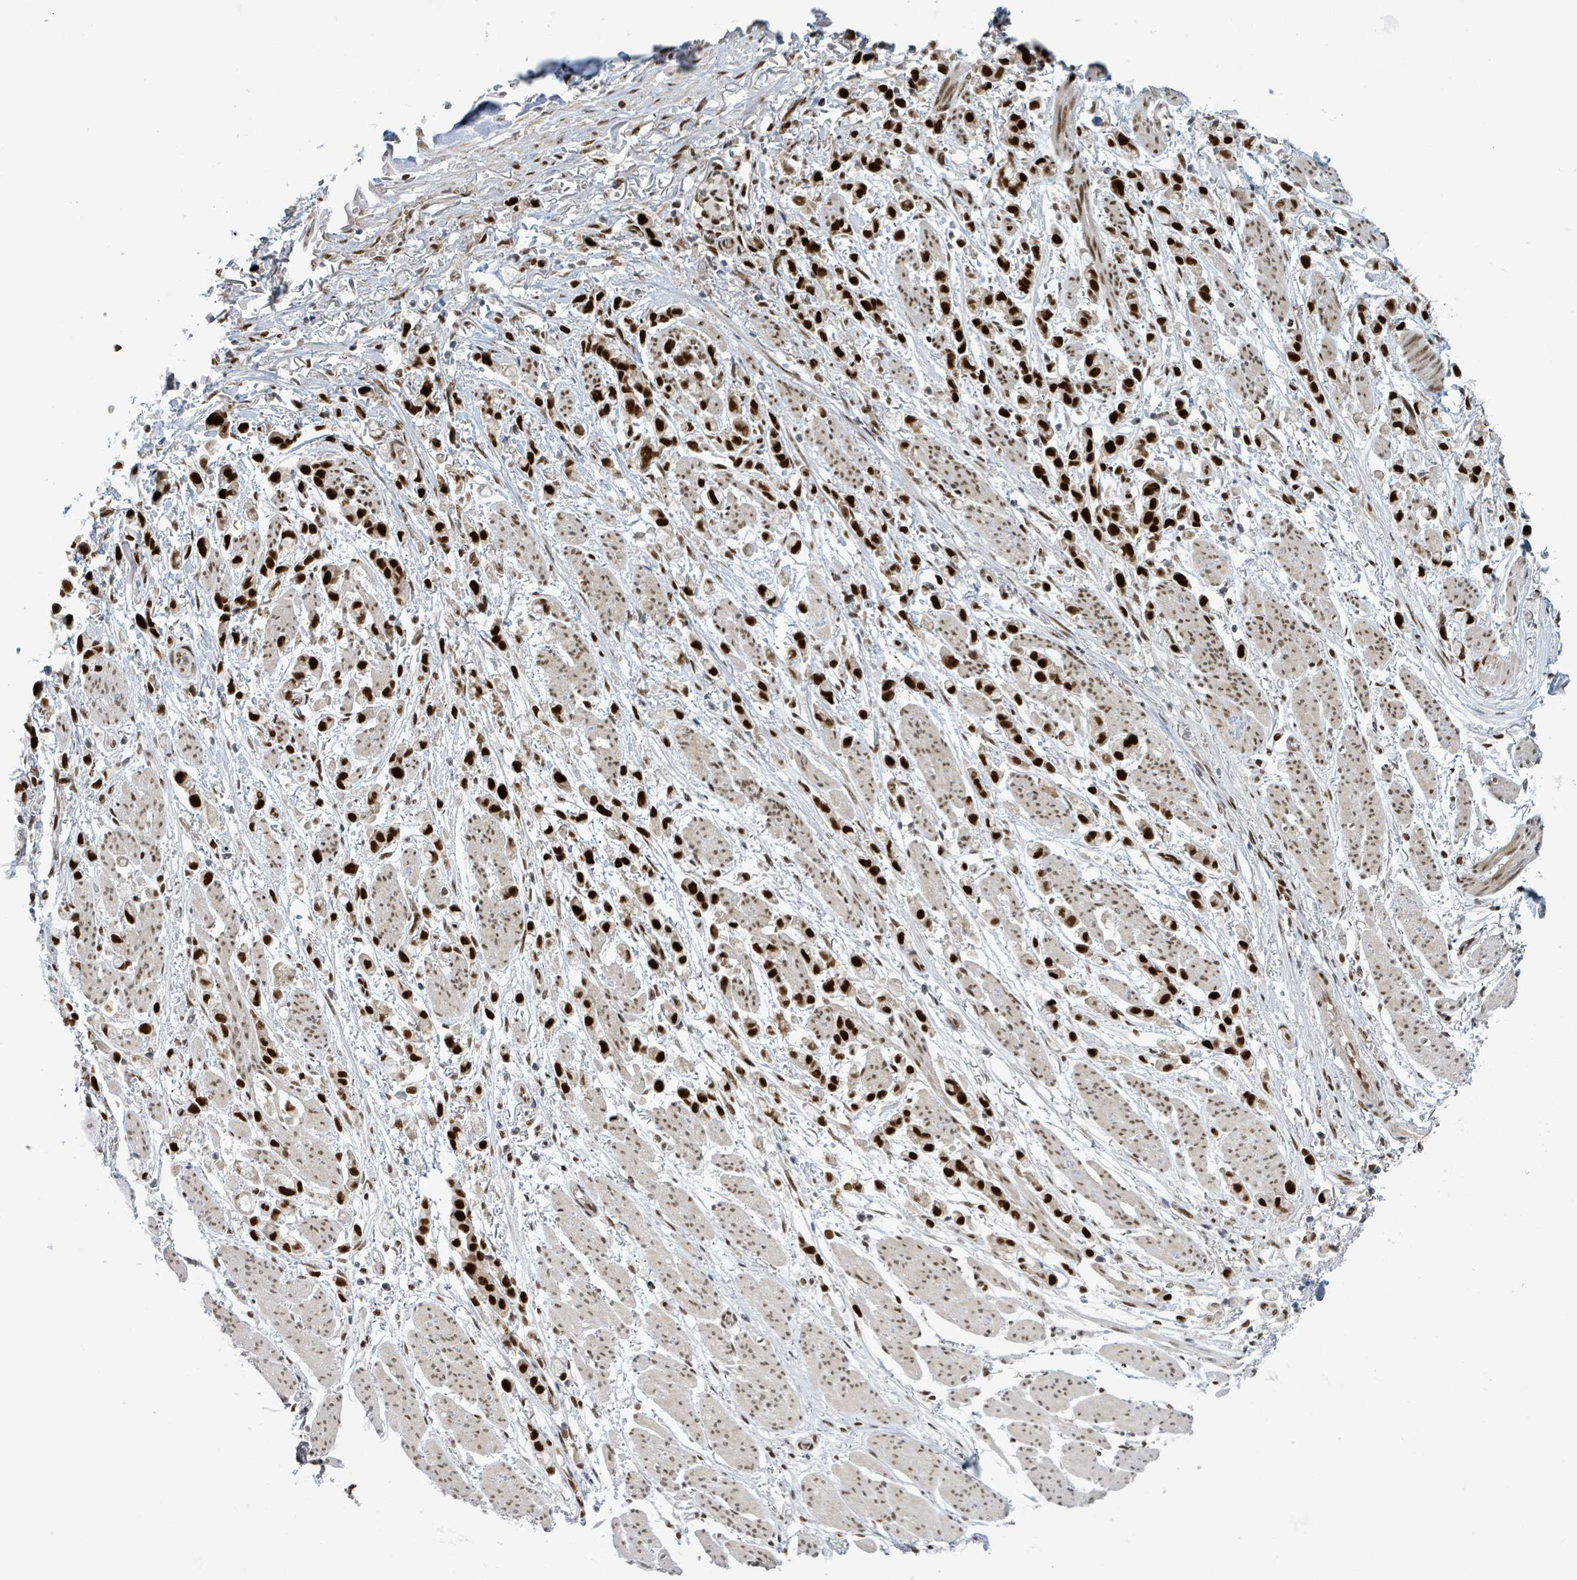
{"staining": {"intensity": "strong", "quantity": ">75%", "location": "nuclear"}, "tissue": "stomach cancer", "cell_type": "Tumor cells", "image_type": "cancer", "snomed": [{"axis": "morphology", "description": "Adenocarcinoma, NOS"}, {"axis": "topography", "description": "Stomach"}], "caption": "A high-resolution micrograph shows immunohistochemistry staining of stomach adenocarcinoma, which shows strong nuclear expression in approximately >75% of tumor cells.", "gene": "KLF3", "patient": {"sex": "female", "age": 81}}